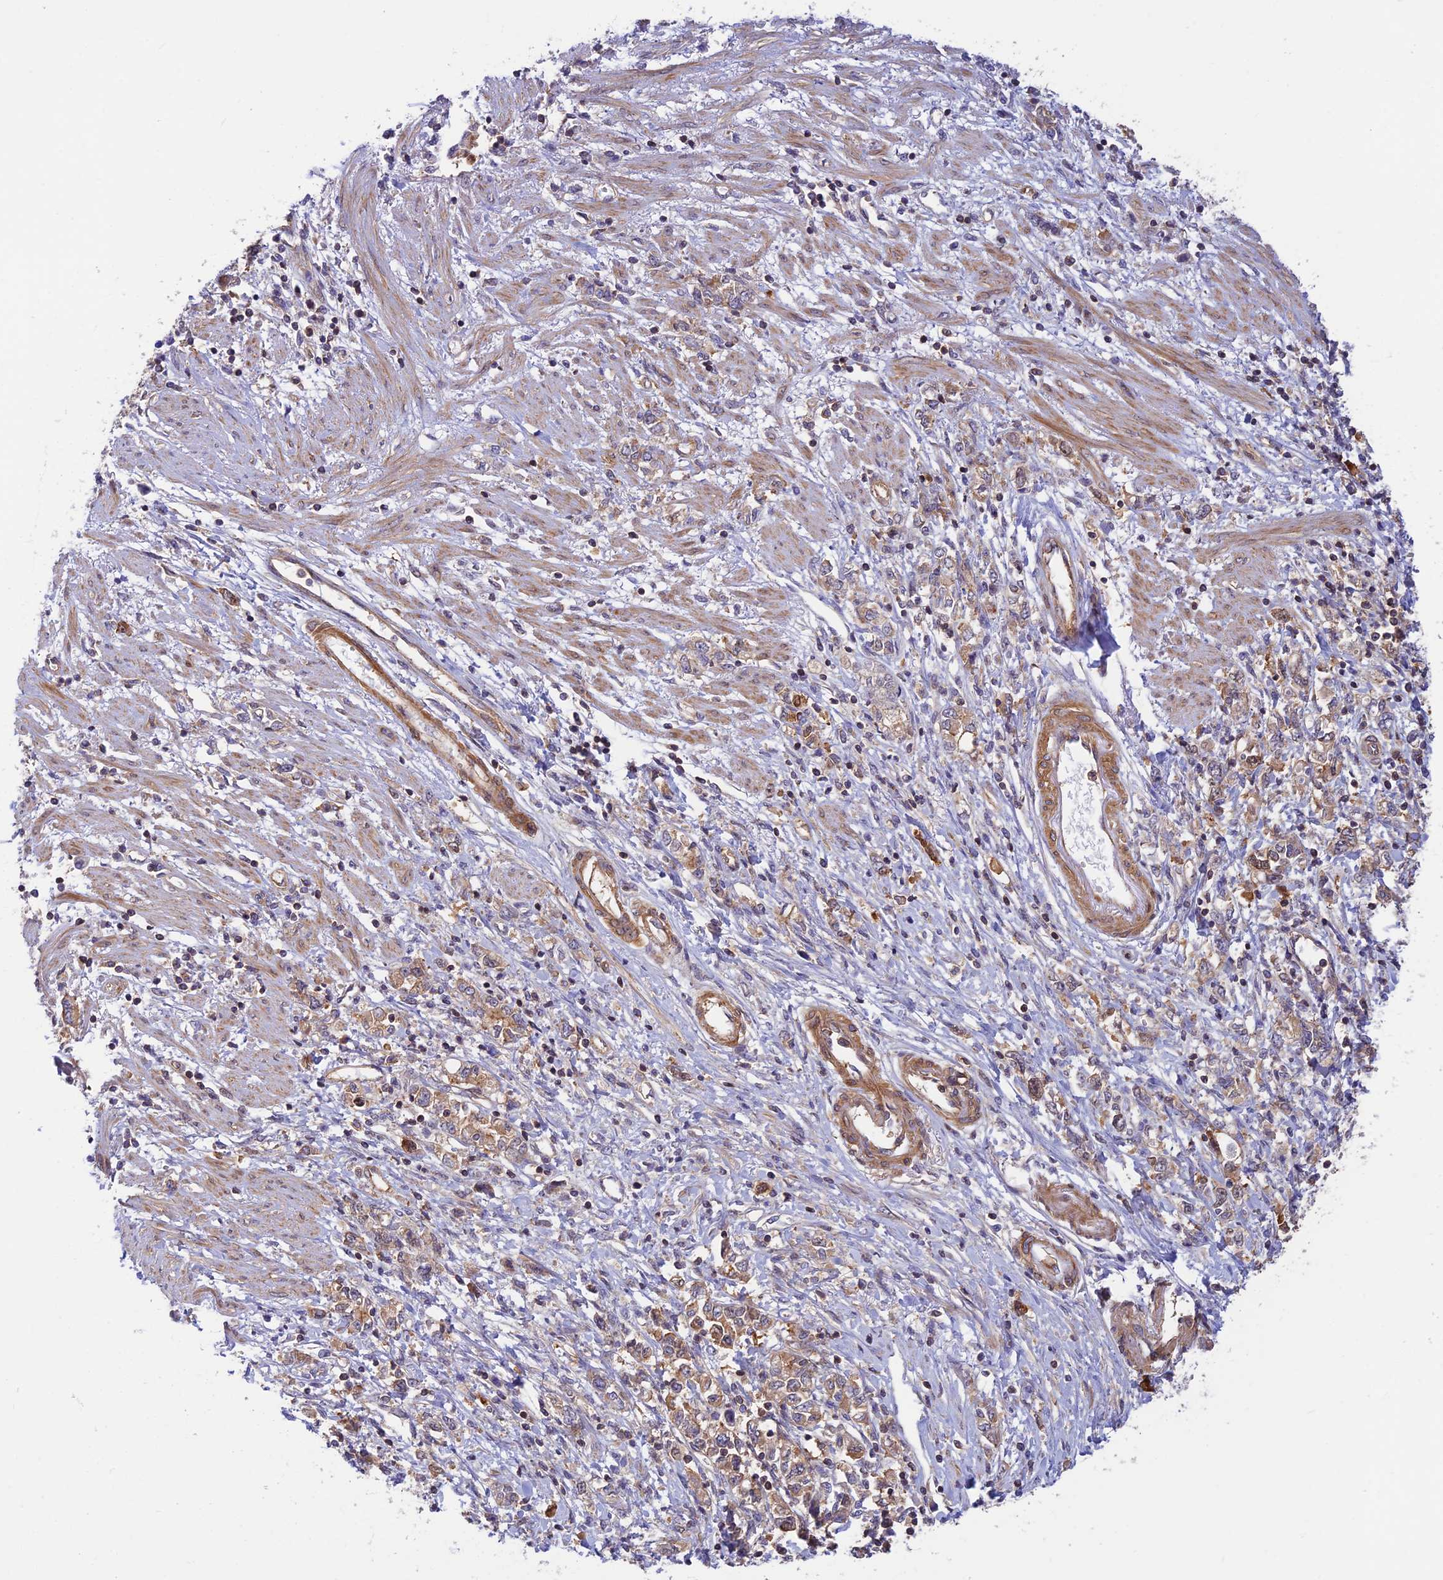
{"staining": {"intensity": "moderate", "quantity": ">75%", "location": "cytoplasmic/membranous"}, "tissue": "stomach cancer", "cell_type": "Tumor cells", "image_type": "cancer", "snomed": [{"axis": "morphology", "description": "Adenocarcinoma, NOS"}, {"axis": "topography", "description": "Stomach"}], "caption": "DAB immunohistochemical staining of human adenocarcinoma (stomach) reveals moderate cytoplasmic/membranous protein staining in approximately >75% of tumor cells. Ihc stains the protein in brown and the nuclei are stained blue.", "gene": "PPP1R12C", "patient": {"sex": "female", "age": 76}}